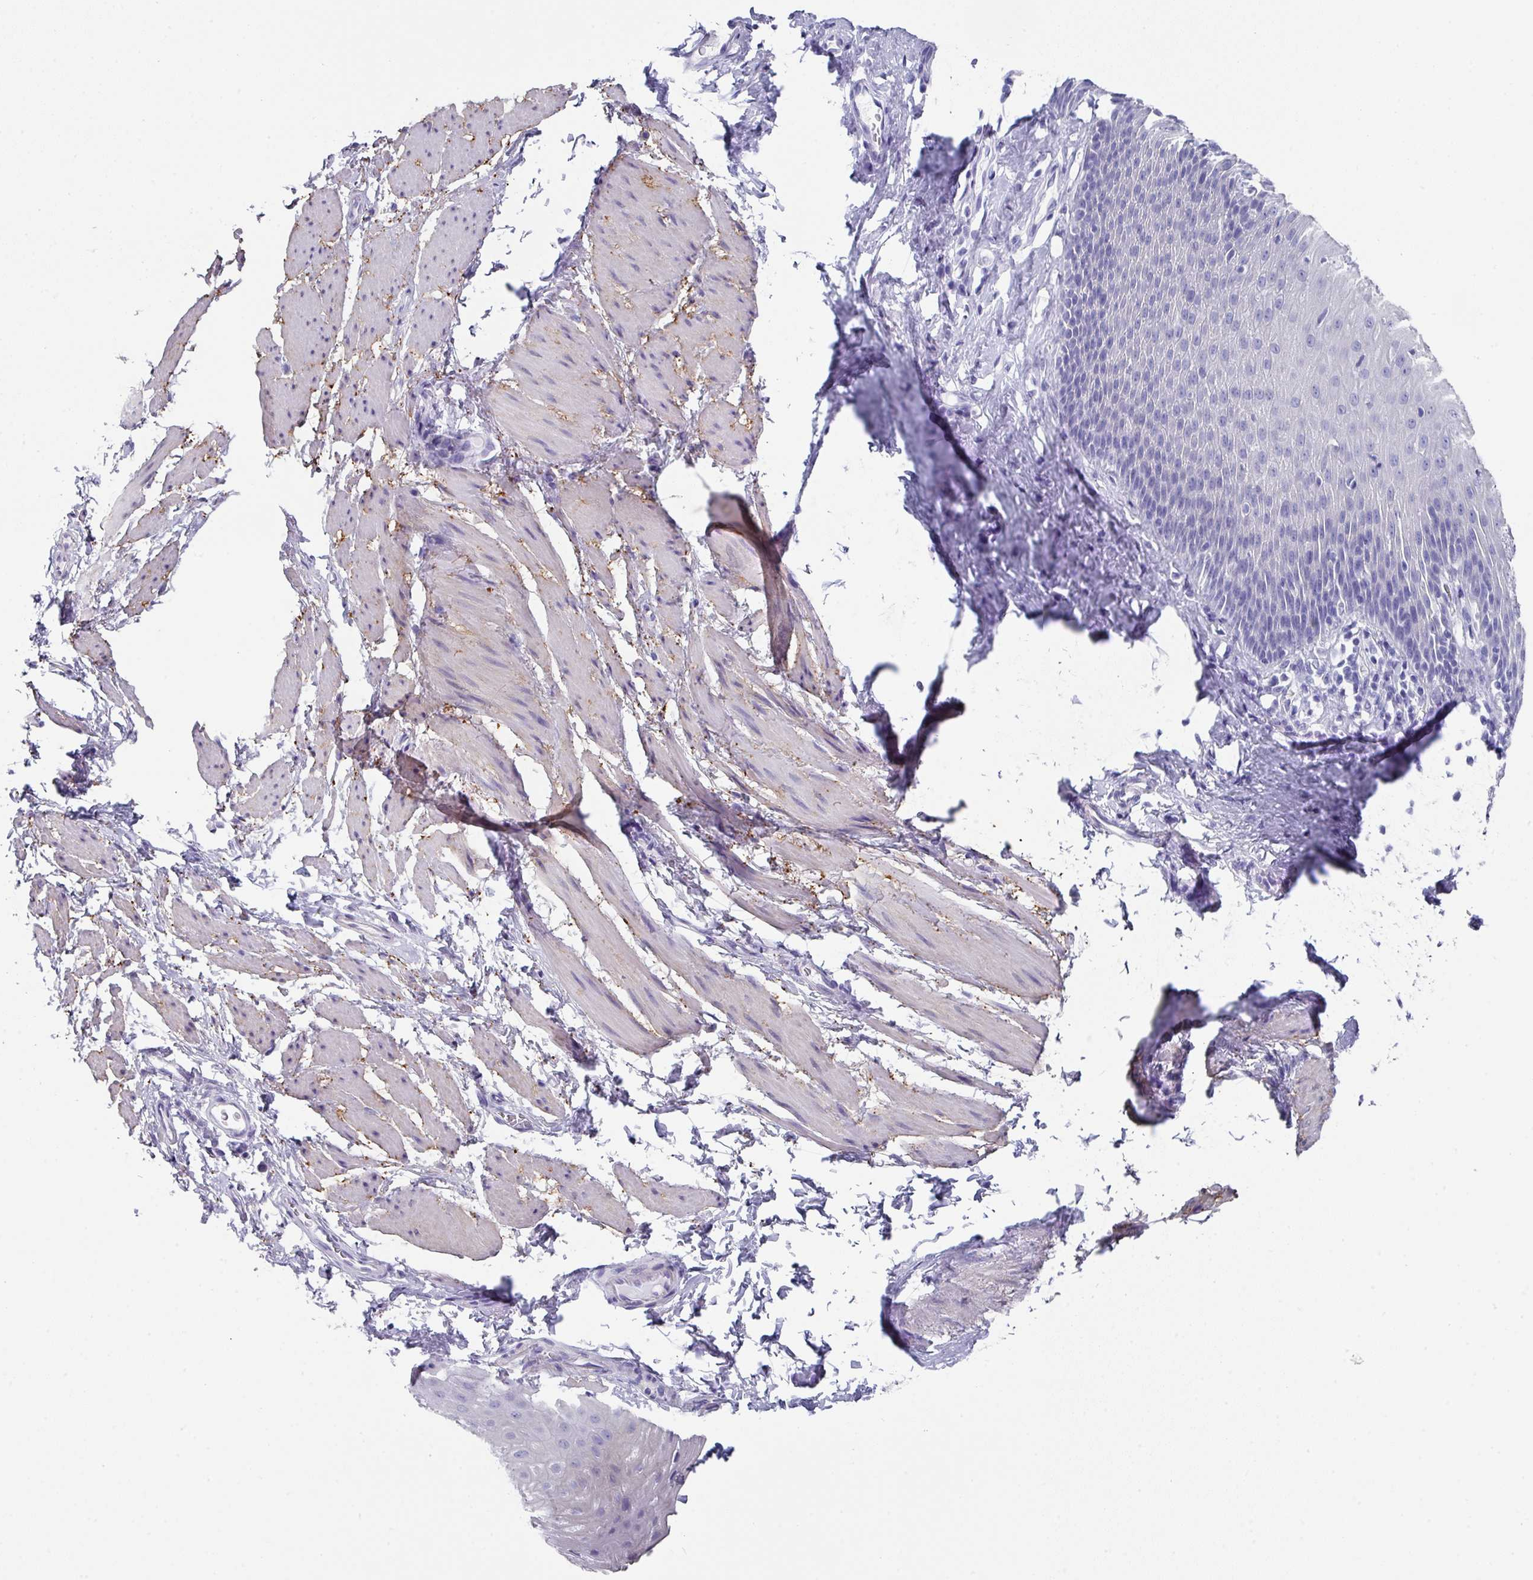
{"staining": {"intensity": "negative", "quantity": "none", "location": "none"}, "tissue": "esophagus", "cell_type": "Squamous epithelial cells", "image_type": "normal", "snomed": [{"axis": "morphology", "description": "Normal tissue, NOS"}, {"axis": "topography", "description": "Esophagus"}], "caption": "IHC of normal human esophagus reveals no staining in squamous epithelial cells.", "gene": "PEX10", "patient": {"sex": "female", "age": 61}}